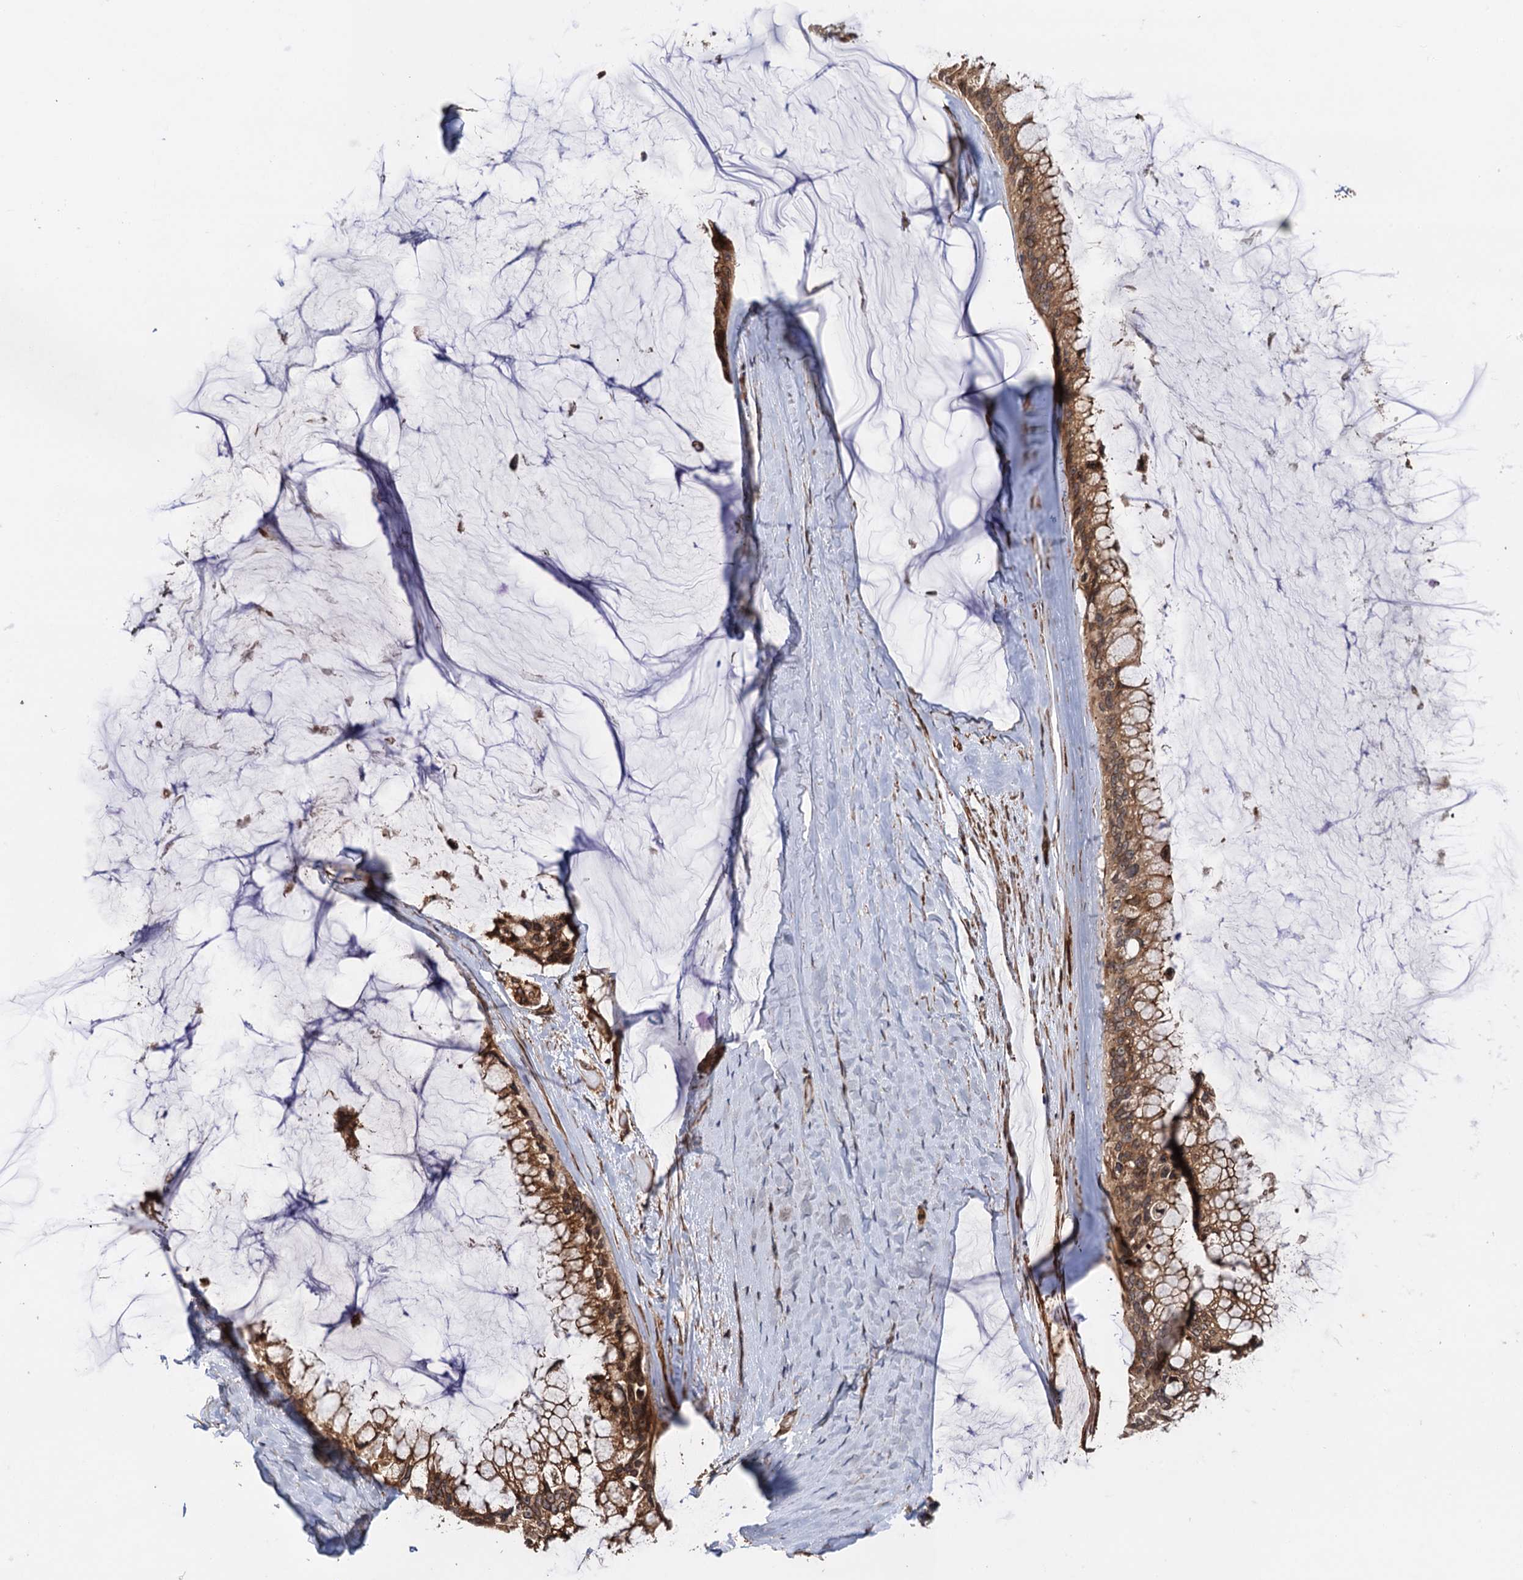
{"staining": {"intensity": "moderate", "quantity": ">75%", "location": "cytoplasmic/membranous"}, "tissue": "ovarian cancer", "cell_type": "Tumor cells", "image_type": "cancer", "snomed": [{"axis": "morphology", "description": "Cystadenocarcinoma, mucinous, NOS"}, {"axis": "topography", "description": "Ovary"}], "caption": "Immunohistochemistry of human mucinous cystadenocarcinoma (ovarian) displays medium levels of moderate cytoplasmic/membranous positivity in approximately >75% of tumor cells.", "gene": "BORA", "patient": {"sex": "female", "age": 39}}